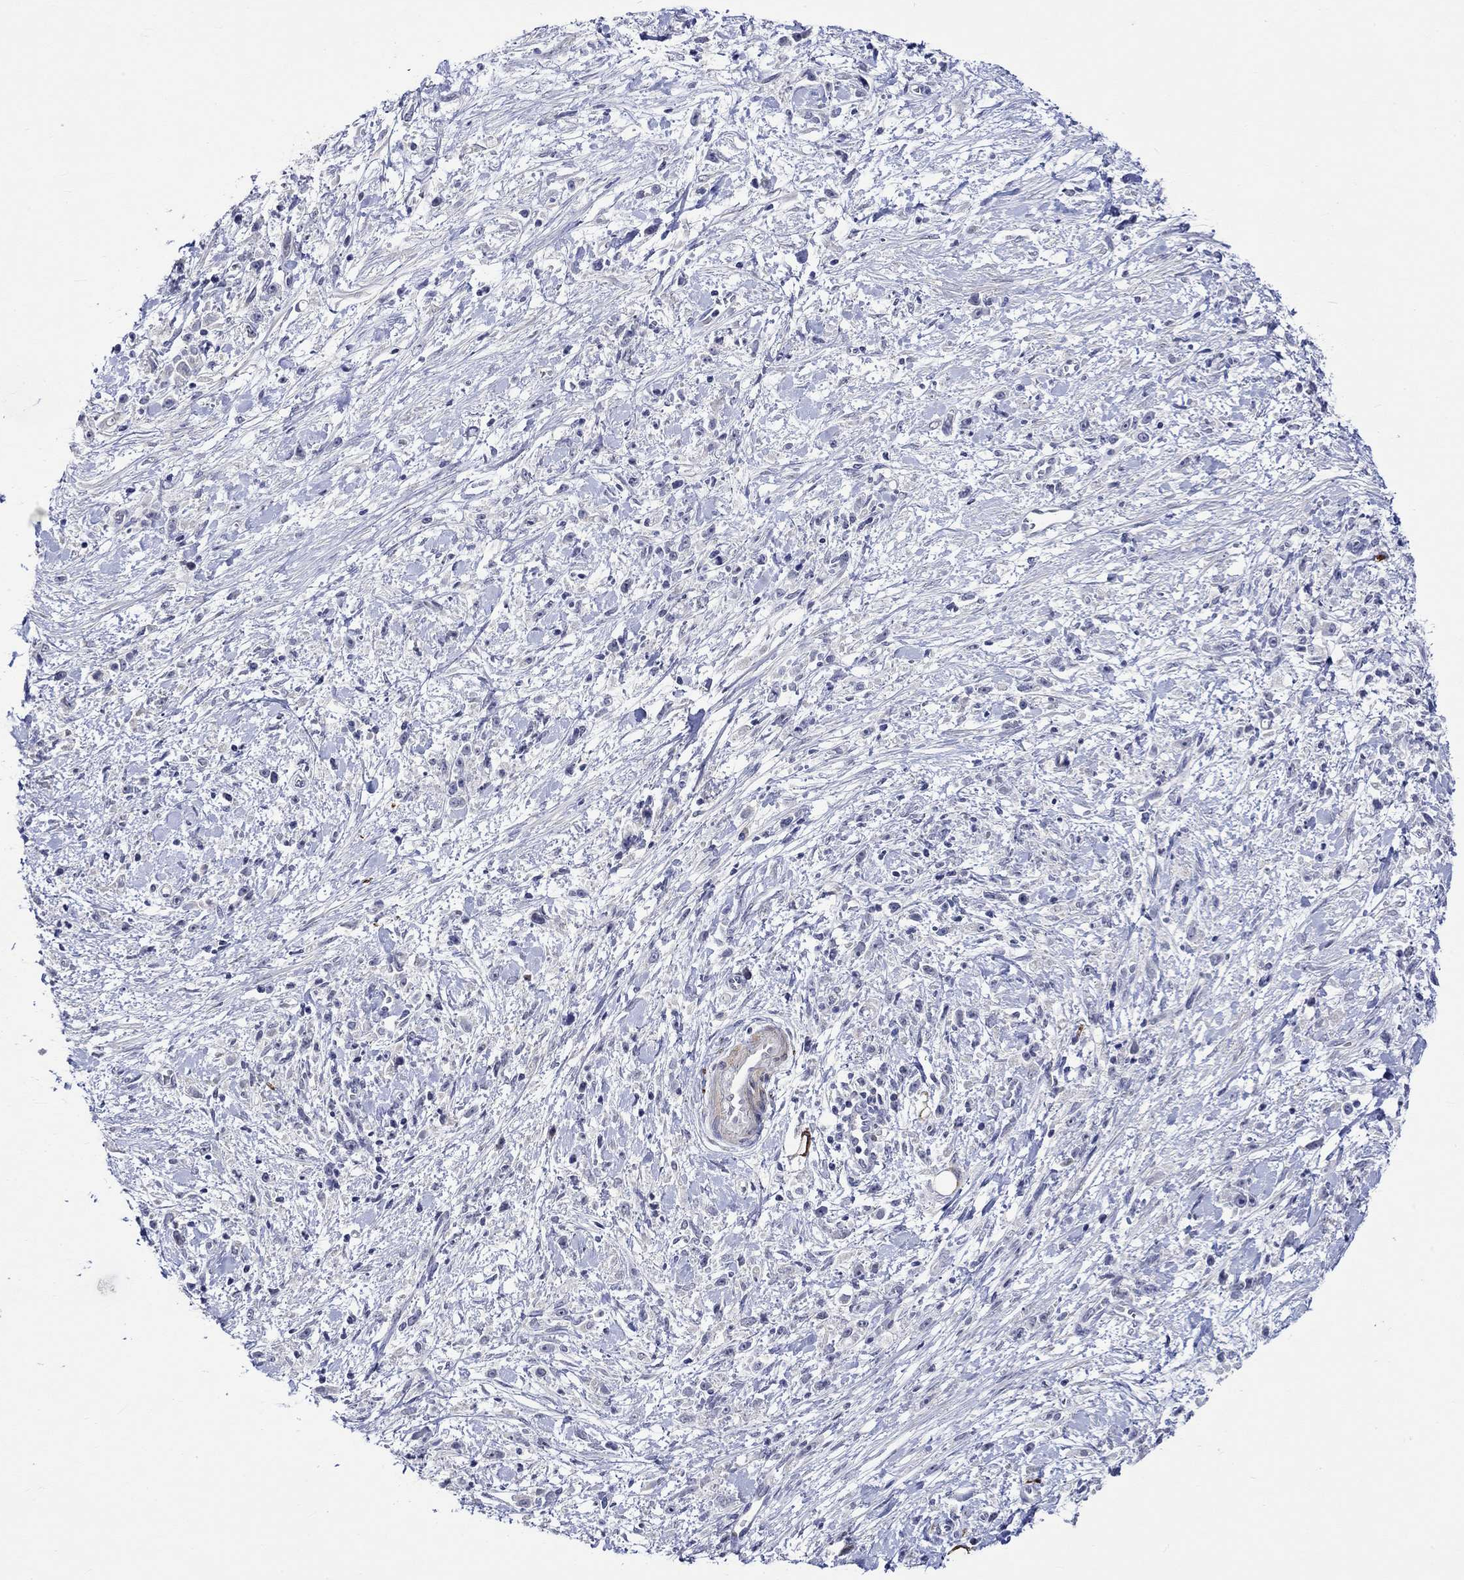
{"staining": {"intensity": "negative", "quantity": "none", "location": "none"}, "tissue": "stomach cancer", "cell_type": "Tumor cells", "image_type": "cancer", "snomed": [{"axis": "morphology", "description": "Adenocarcinoma, NOS"}, {"axis": "topography", "description": "Stomach"}], "caption": "High power microscopy histopathology image of an IHC micrograph of stomach adenocarcinoma, revealing no significant positivity in tumor cells.", "gene": "CRYAB", "patient": {"sex": "female", "age": 59}}